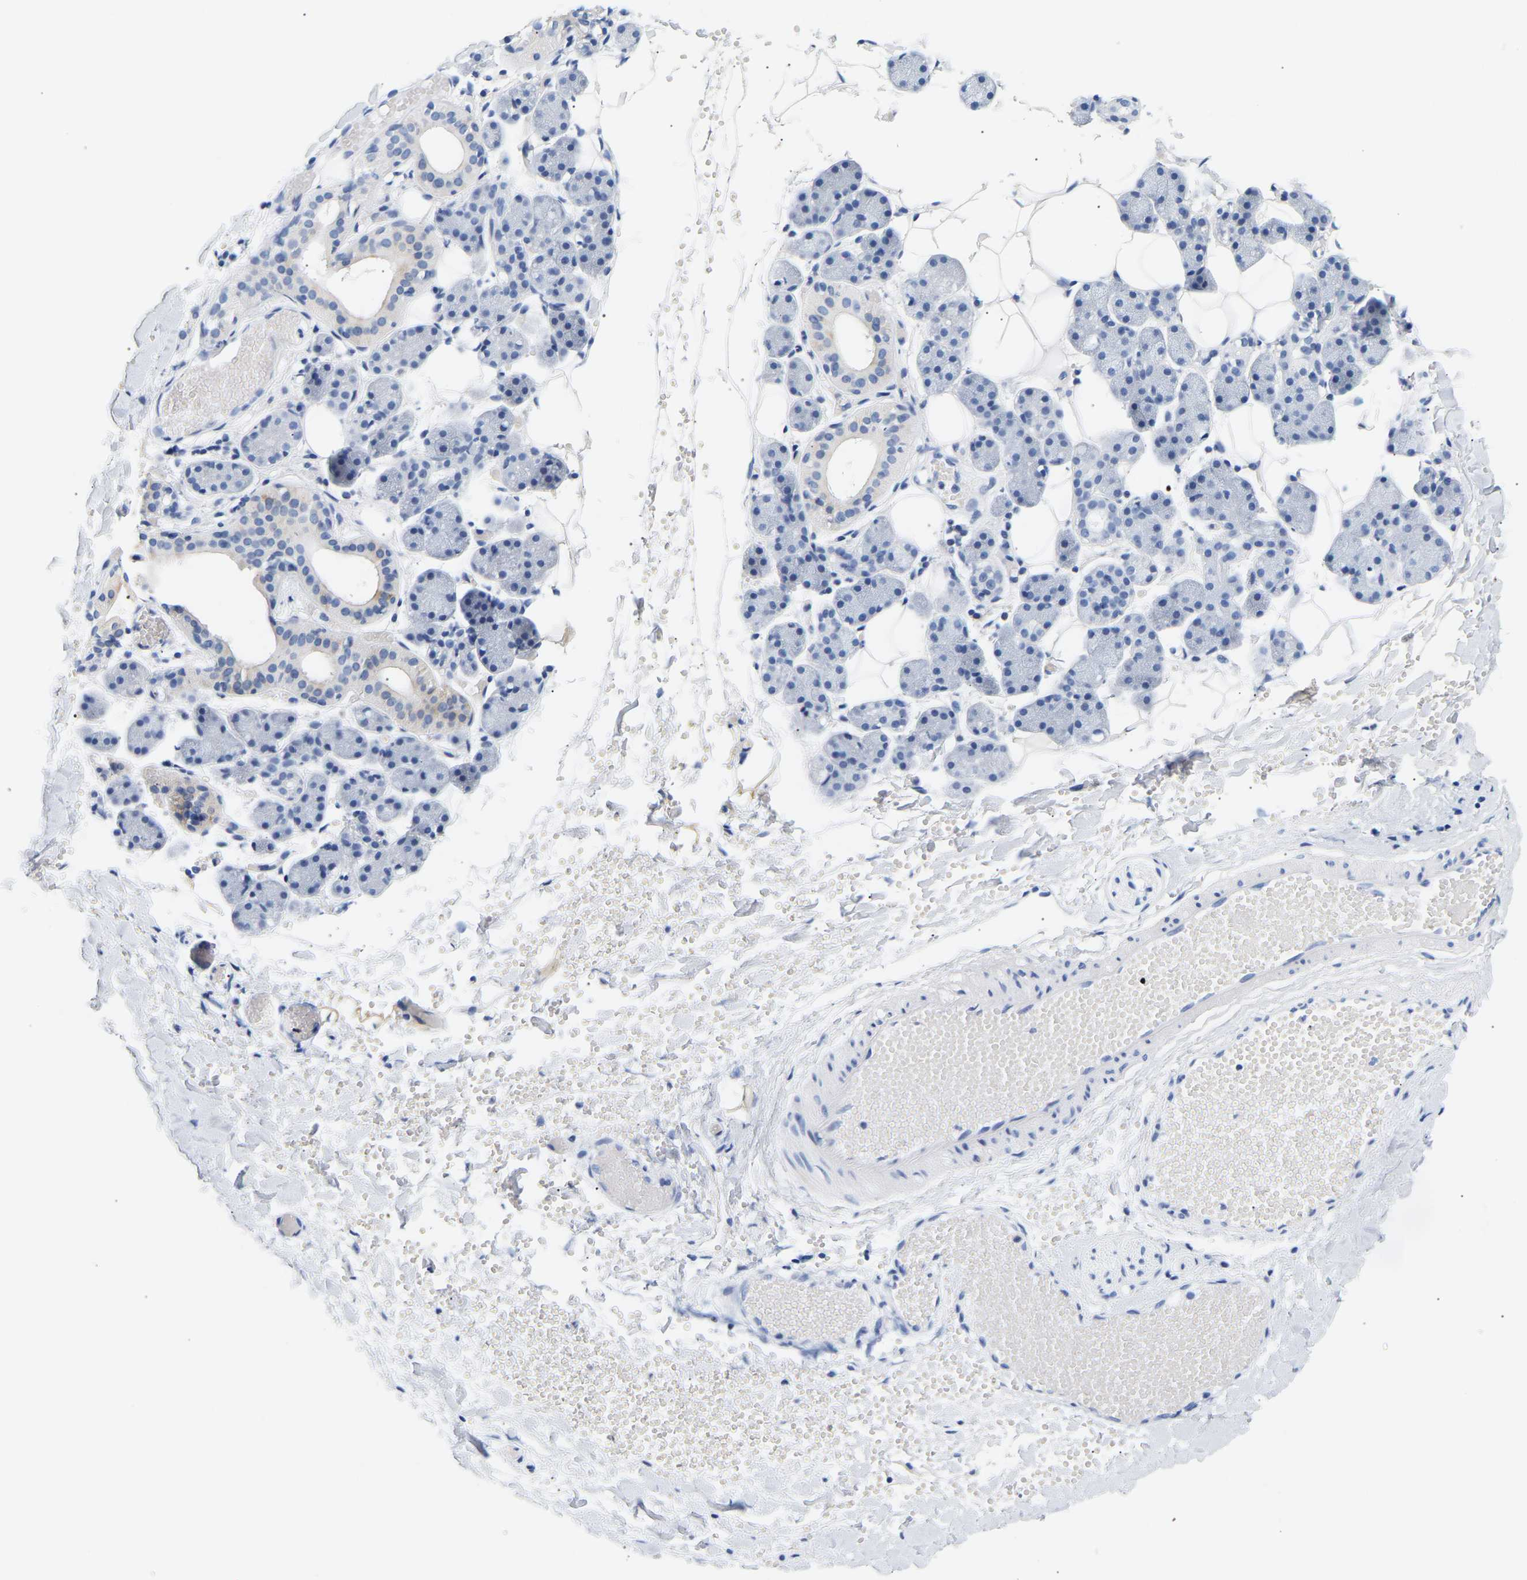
{"staining": {"intensity": "negative", "quantity": "none", "location": "none"}, "tissue": "salivary gland", "cell_type": "Glandular cells", "image_type": "normal", "snomed": [{"axis": "morphology", "description": "Normal tissue, NOS"}, {"axis": "topography", "description": "Salivary gland"}], "caption": "This is an immunohistochemistry photomicrograph of benign salivary gland. There is no positivity in glandular cells.", "gene": "SPINK2", "patient": {"sex": "female", "age": 33}}